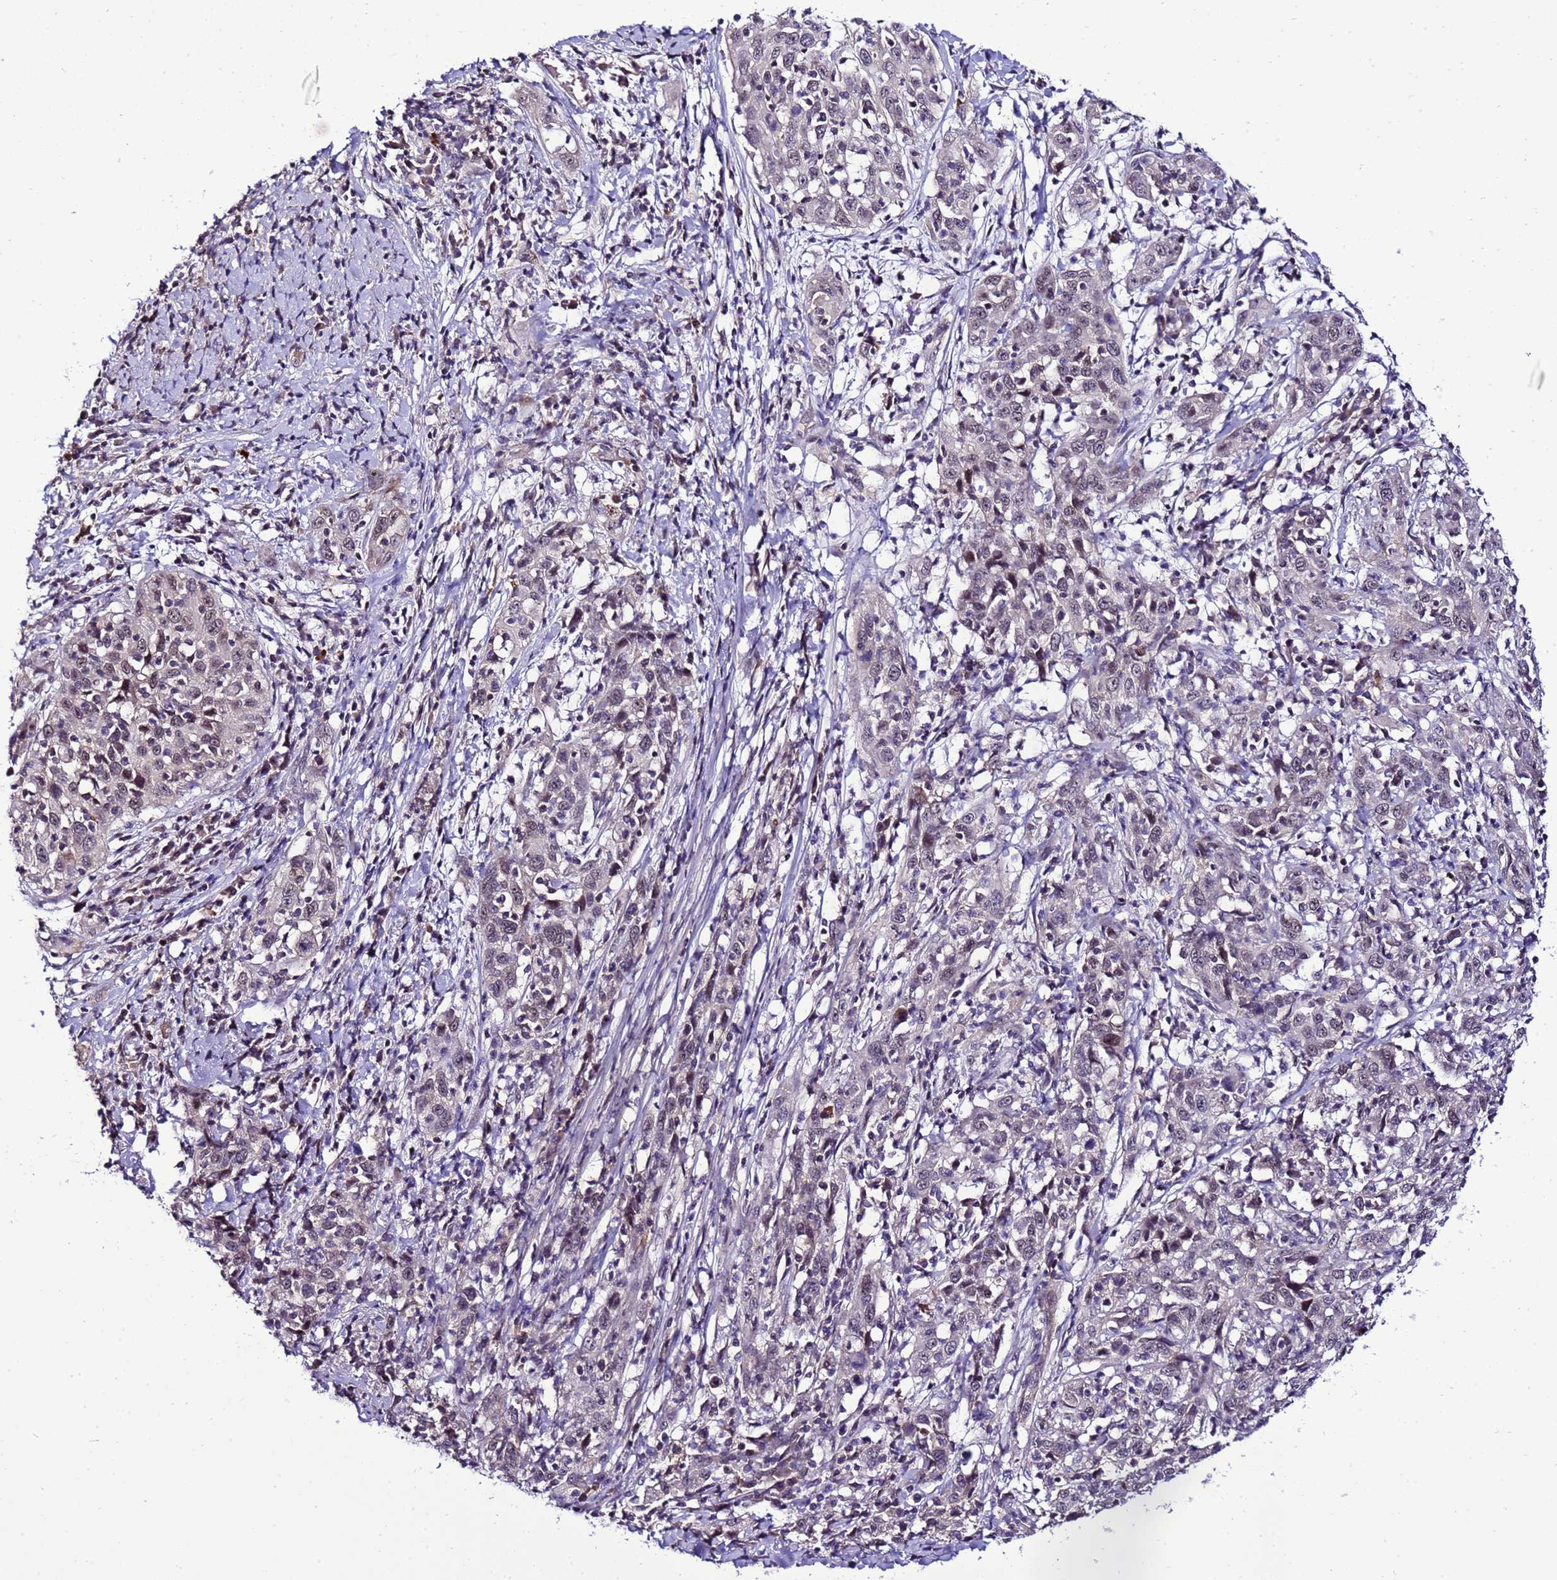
{"staining": {"intensity": "negative", "quantity": "none", "location": "none"}, "tissue": "cervical cancer", "cell_type": "Tumor cells", "image_type": "cancer", "snomed": [{"axis": "morphology", "description": "Squamous cell carcinoma, NOS"}, {"axis": "topography", "description": "Cervix"}], "caption": "Cervical cancer (squamous cell carcinoma) stained for a protein using immunohistochemistry (IHC) shows no expression tumor cells.", "gene": "C19orf47", "patient": {"sex": "female", "age": 46}}